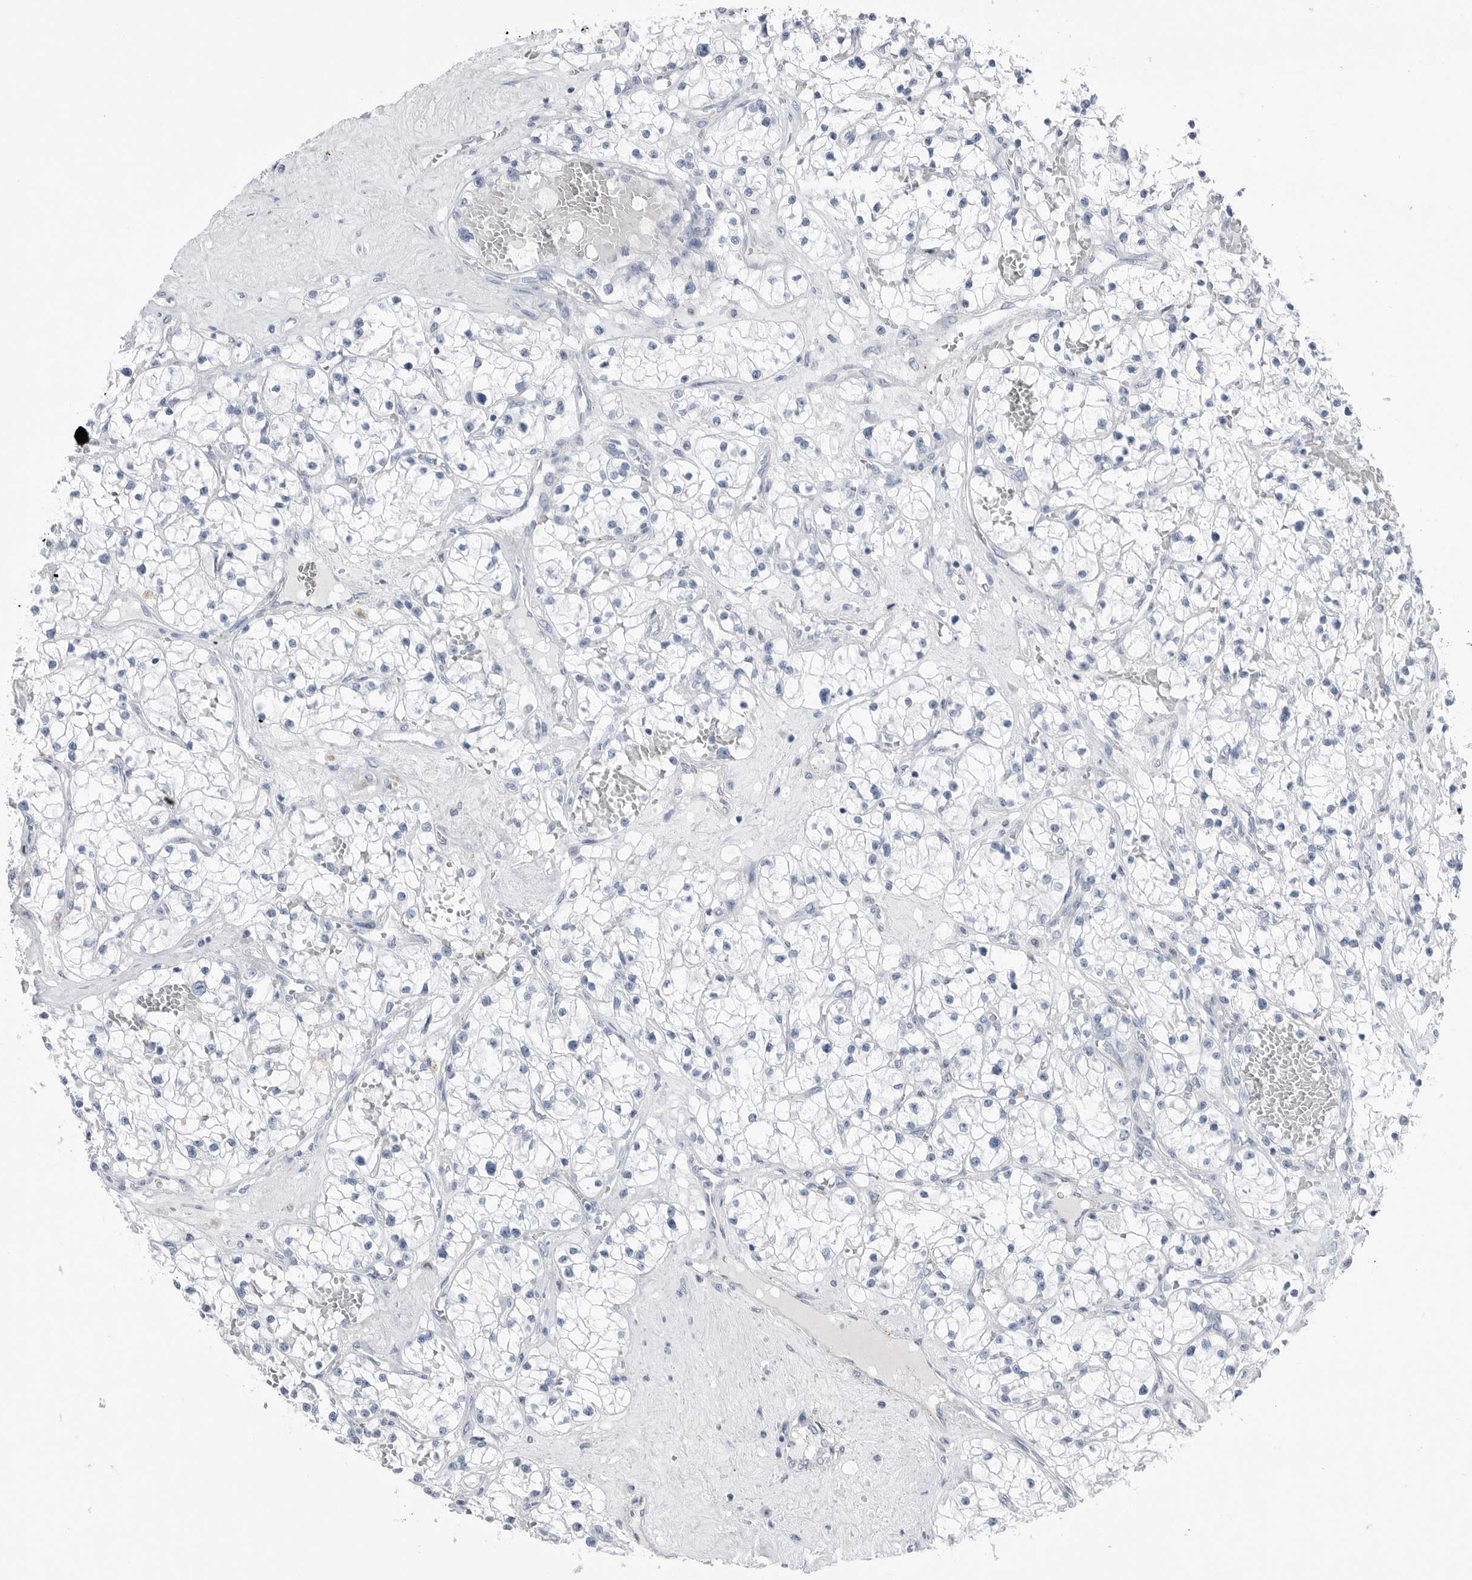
{"staining": {"intensity": "negative", "quantity": "none", "location": "none"}, "tissue": "renal cancer", "cell_type": "Tumor cells", "image_type": "cancer", "snomed": [{"axis": "morphology", "description": "Normal tissue, NOS"}, {"axis": "morphology", "description": "Adenocarcinoma, NOS"}, {"axis": "topography", "description": "Kidney"}], "caption": "This is a photomicrograph of immunohistochemistry staining of renal adenocarcinoma, which shows no staining in tumor cells. The staining is performed using DAB brown chromogen with nuclei counter-stained in using hematoxylin.", "gene": "ABHD12", "patient": {"sex": "male", "age": 68}}